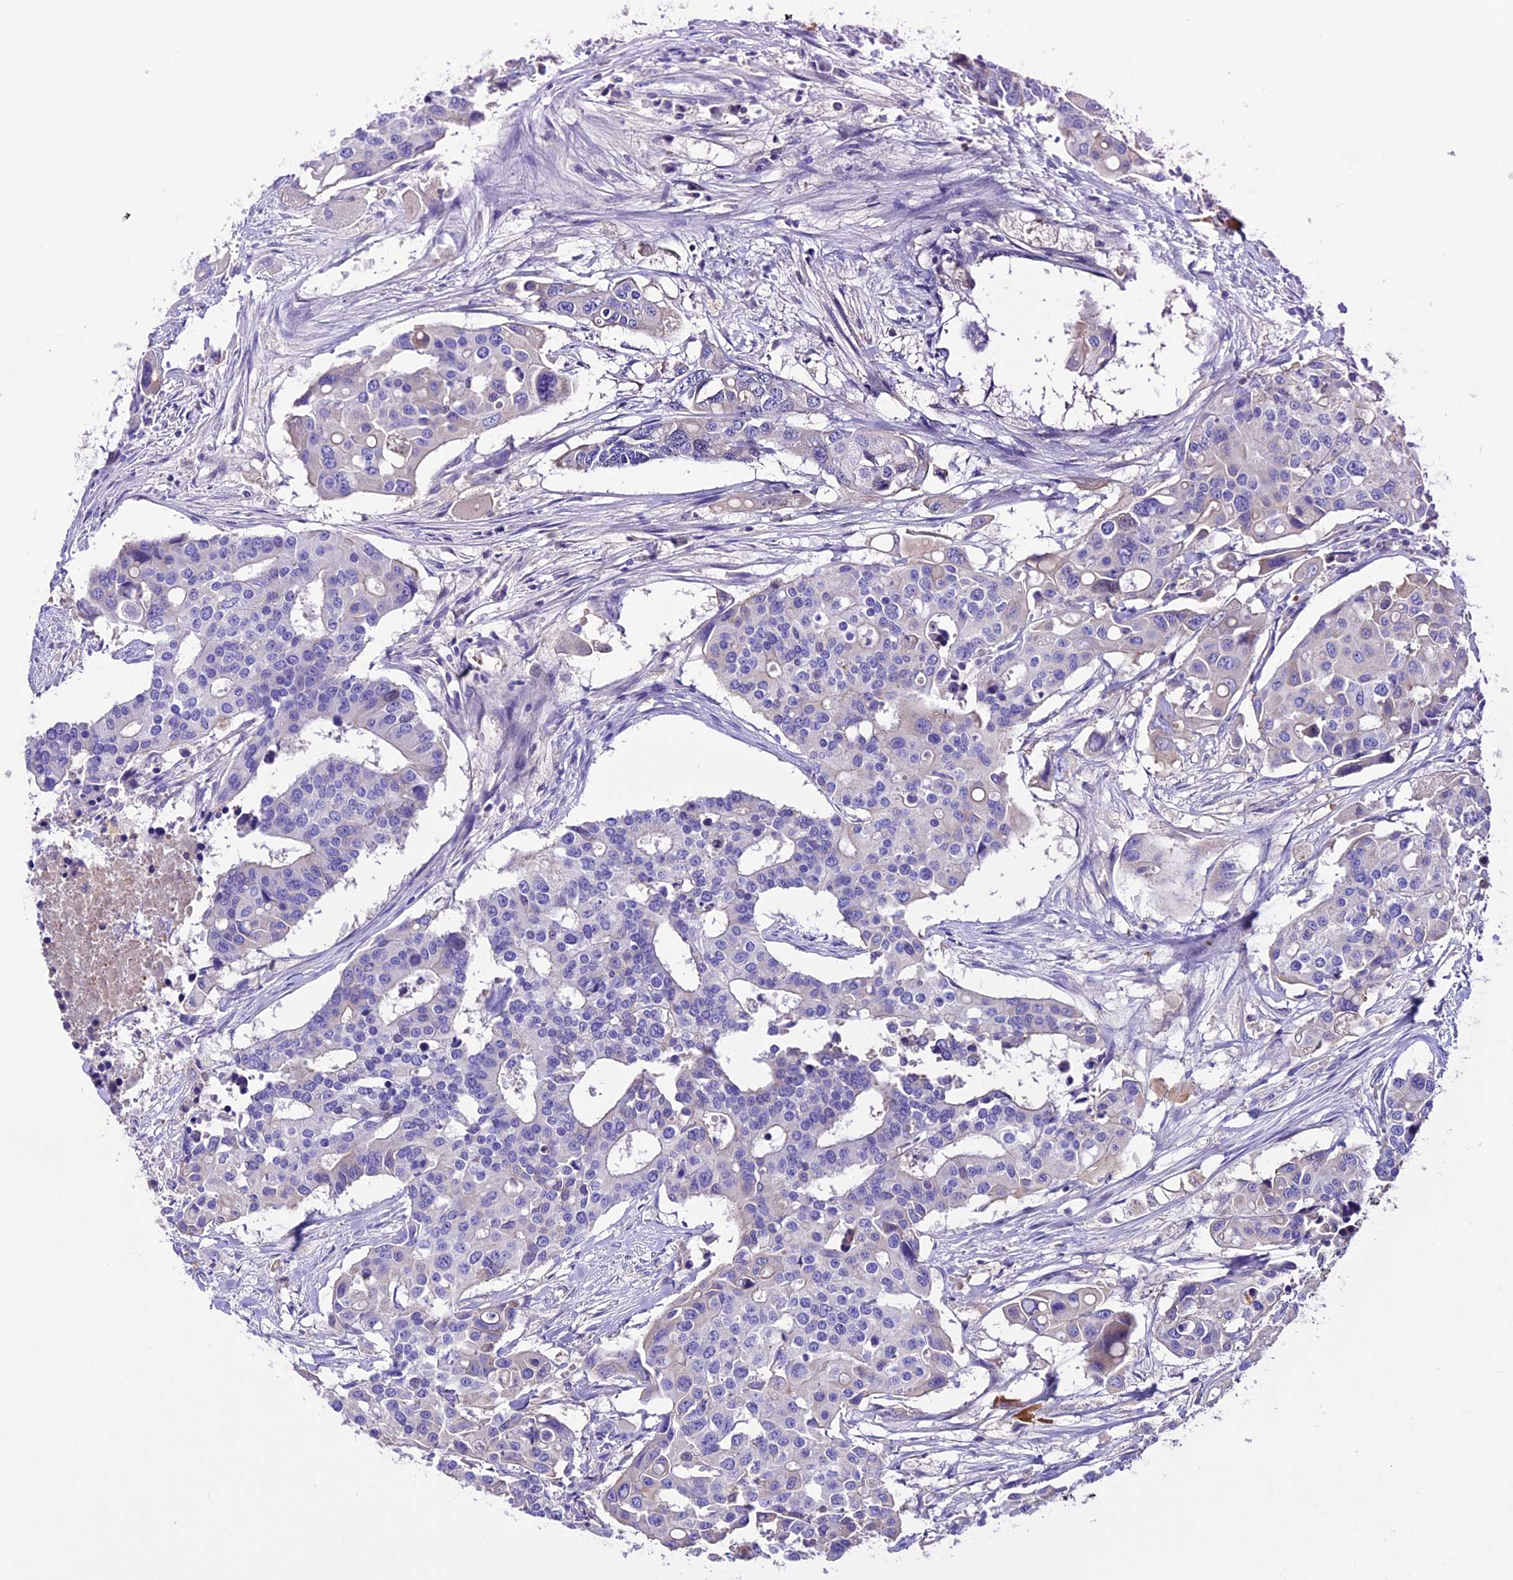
{"staining": {"intensity": "negative", "quantity": "none", "location": "none"}, "tissue": "colorectal cancer", "cell_type": "Tumor cells", "image_type": "cancer", "snomed": [{"axis": "morphology", "description": "Adenocarcinoma, NOS"}, {"axis": "topography", "description": "Colon"}], "caption": "Adenocarcinoma (colorectal) stained for a protein using immunohistochemistry (IHC) shows no expression tumor cells.", "gene": "TCP11L2", "patient": {"sex": "male", "age": 77}}